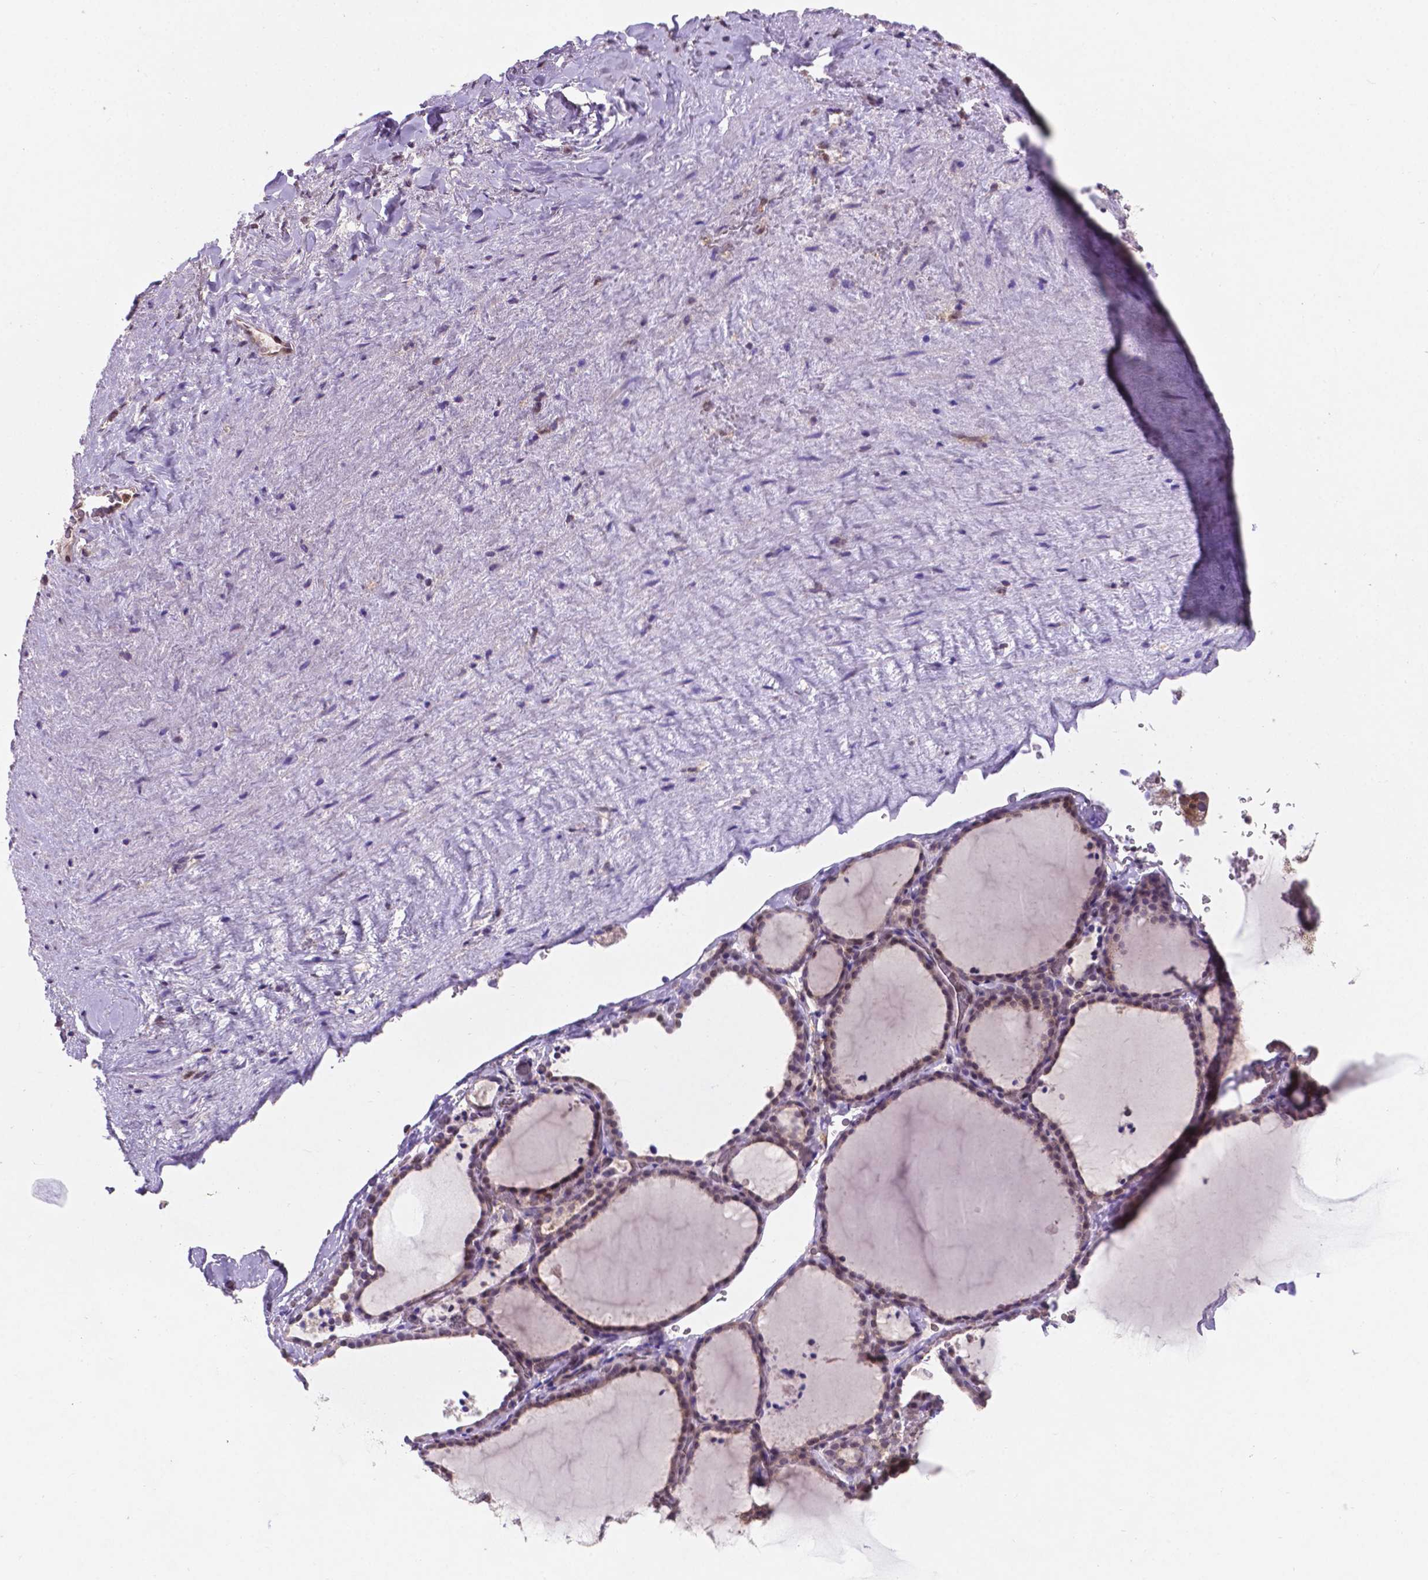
{"staining": {"intensity": "weak", "quantity": "25%-75%", "location": "cytoplasmic/membranous,nuclear"}, "tissue": "thyroid gland", "cell_type": "Glandular cells", "image_type": "normal", "snomed": [{"axis": "morphology", "description": "Normal tissue, NOS"}, {"axis": "topography", "description": "Thyroid gland"}], "caption": "Thyroid gland stained for a protein reveals weak cytoplasmic/membranous,nuclear positivity in glandular cells. (DAB = brown stain, brightfield microscopy at high magnification).", "gene": "UBE2L6", "patient": {"sex": "female", "age": 22}}